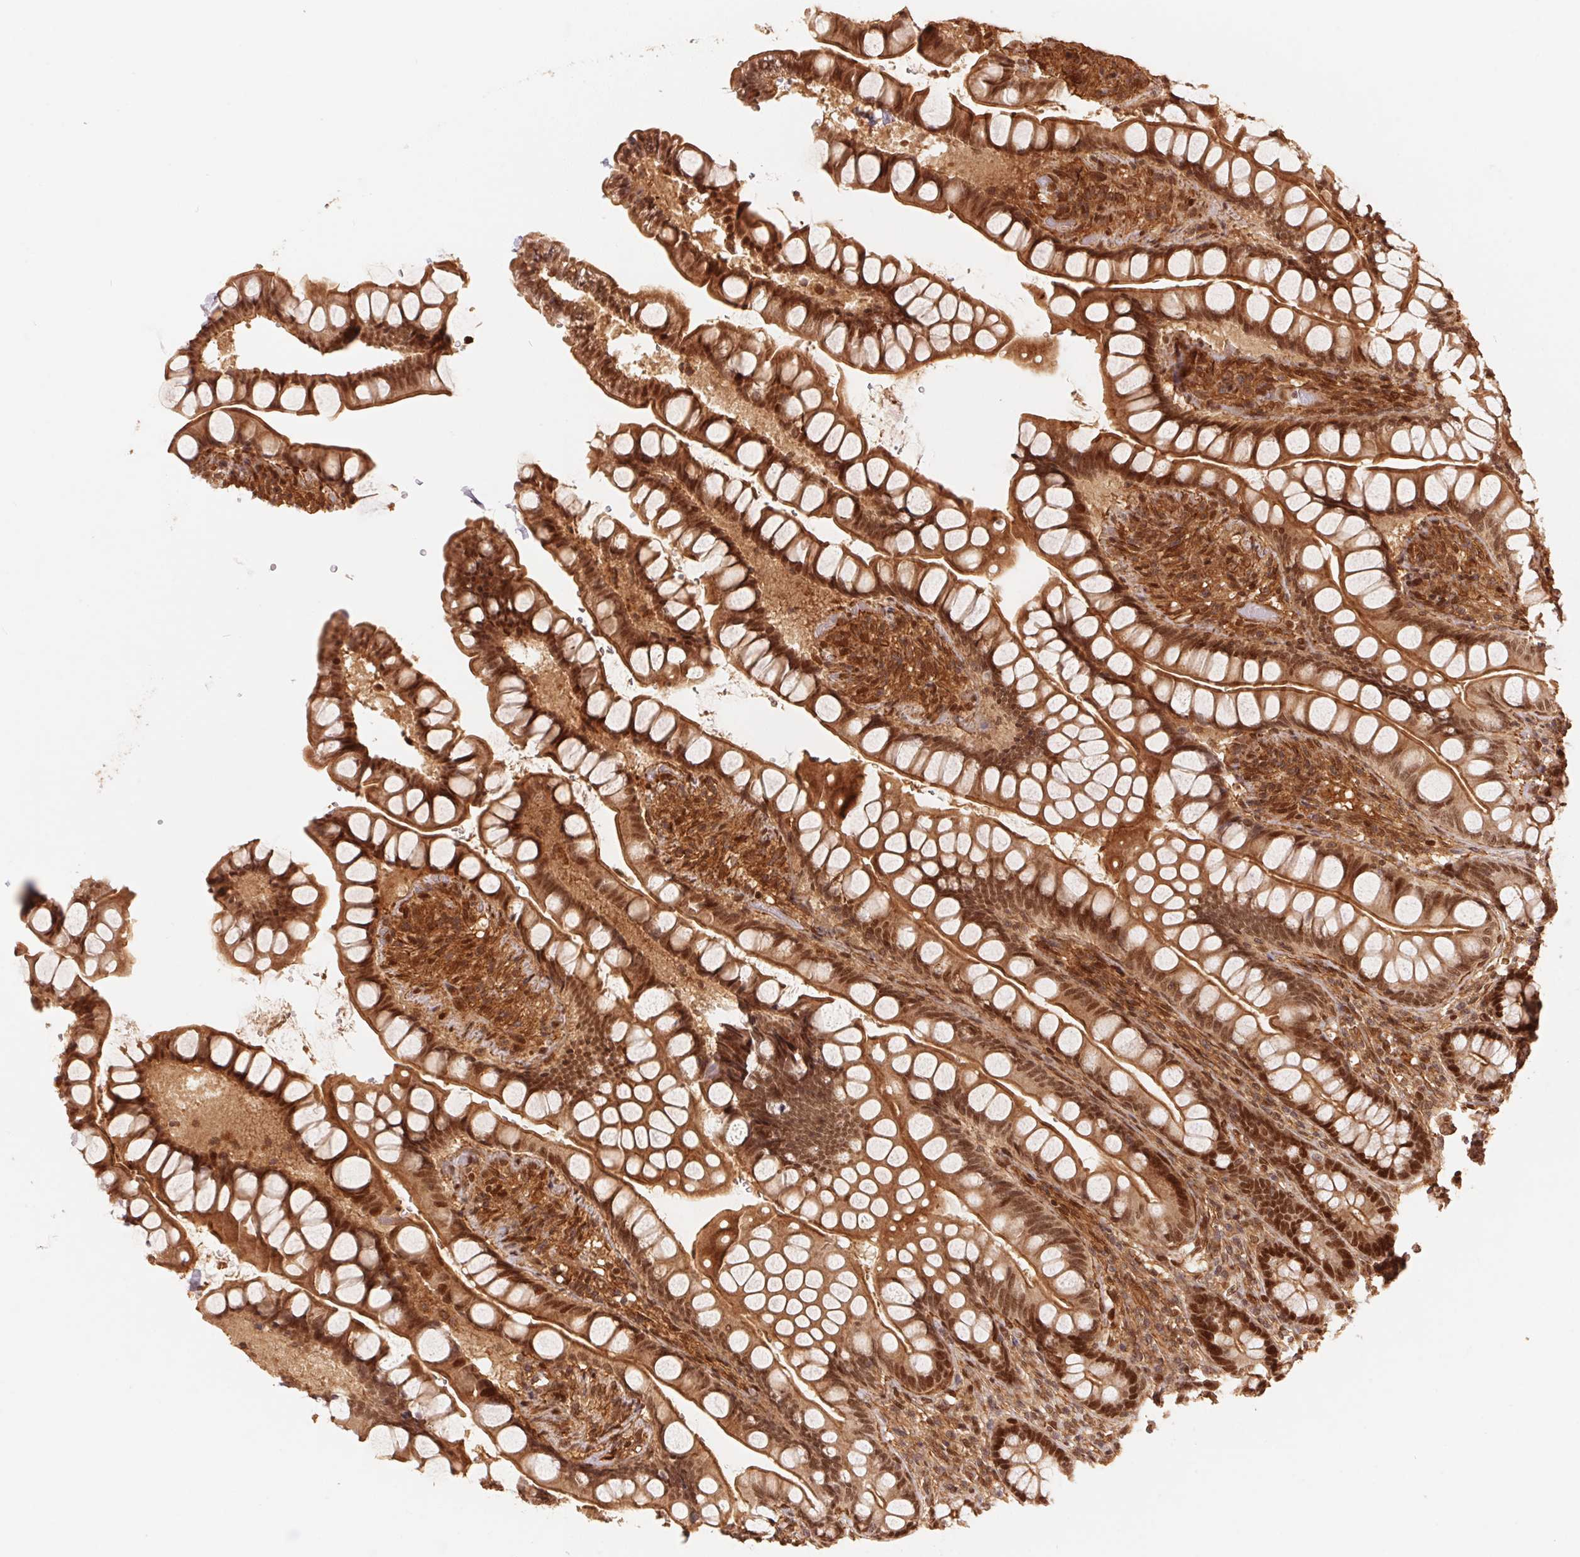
{"staining": {"intensity": "moderate", "quantity": ">75%", "location": "cytoplasmic/membranous,nuclear"}, "tissue": "small intestine", "cell_type": "Glandular cells", "image_type": "normal", "snomed": [{"axis": "morphology", "description": "Normal tissue, NOS"}, {"axis": "topography", "description": "Small intestine"}], "caption": "Glandular cells reveal medium levels of moderate cytoplasmic/membranous,nuclear staining in approximately >75% of cells in unremarkable small intestine.", "gene": "TNIP2", "patient": {"sex": "male", "age": 70}}